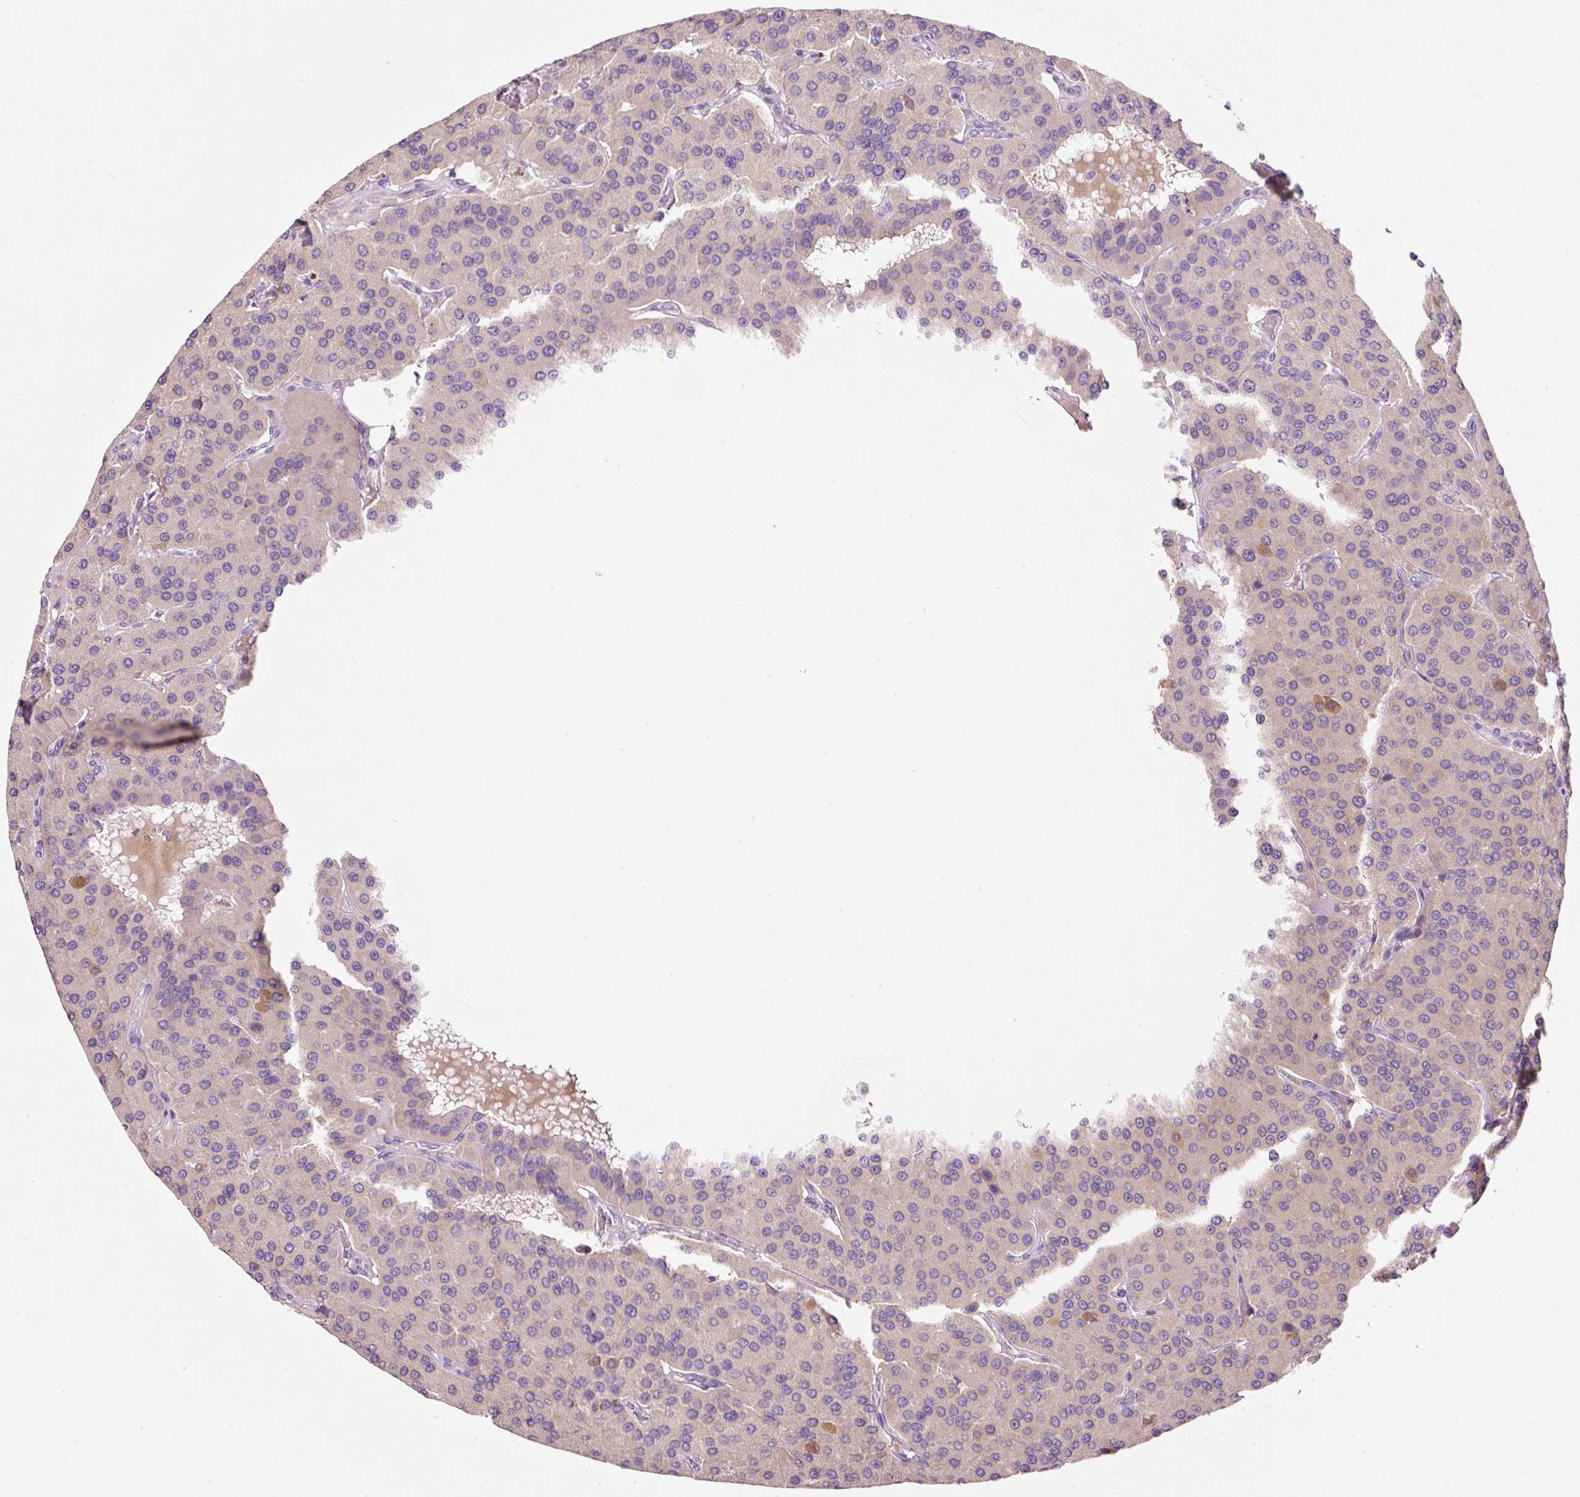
{"staining": {"intensity": "negative", "quantity": "none", "location": "none"}, "tissue": "parathyroid gland", "cell_type": "Glandular cells", "image_type": "normal", "snomed": [{"axis": "morphology", "description": "Normal tissue, NOS"}, {"axis": "morphology", "description": "Adenoma, NOS"}, {"axis": "topography", "description": "Parathyroid gland"}], "caption": "IHC image of benign parathyroid gland: parathyroid gland stained with DAB shows no significant protein positivity in glandular cells. Nuclei are stained in blue.", "gene": "TENT5C", "patient": {"sex": "female", "age": 86}}